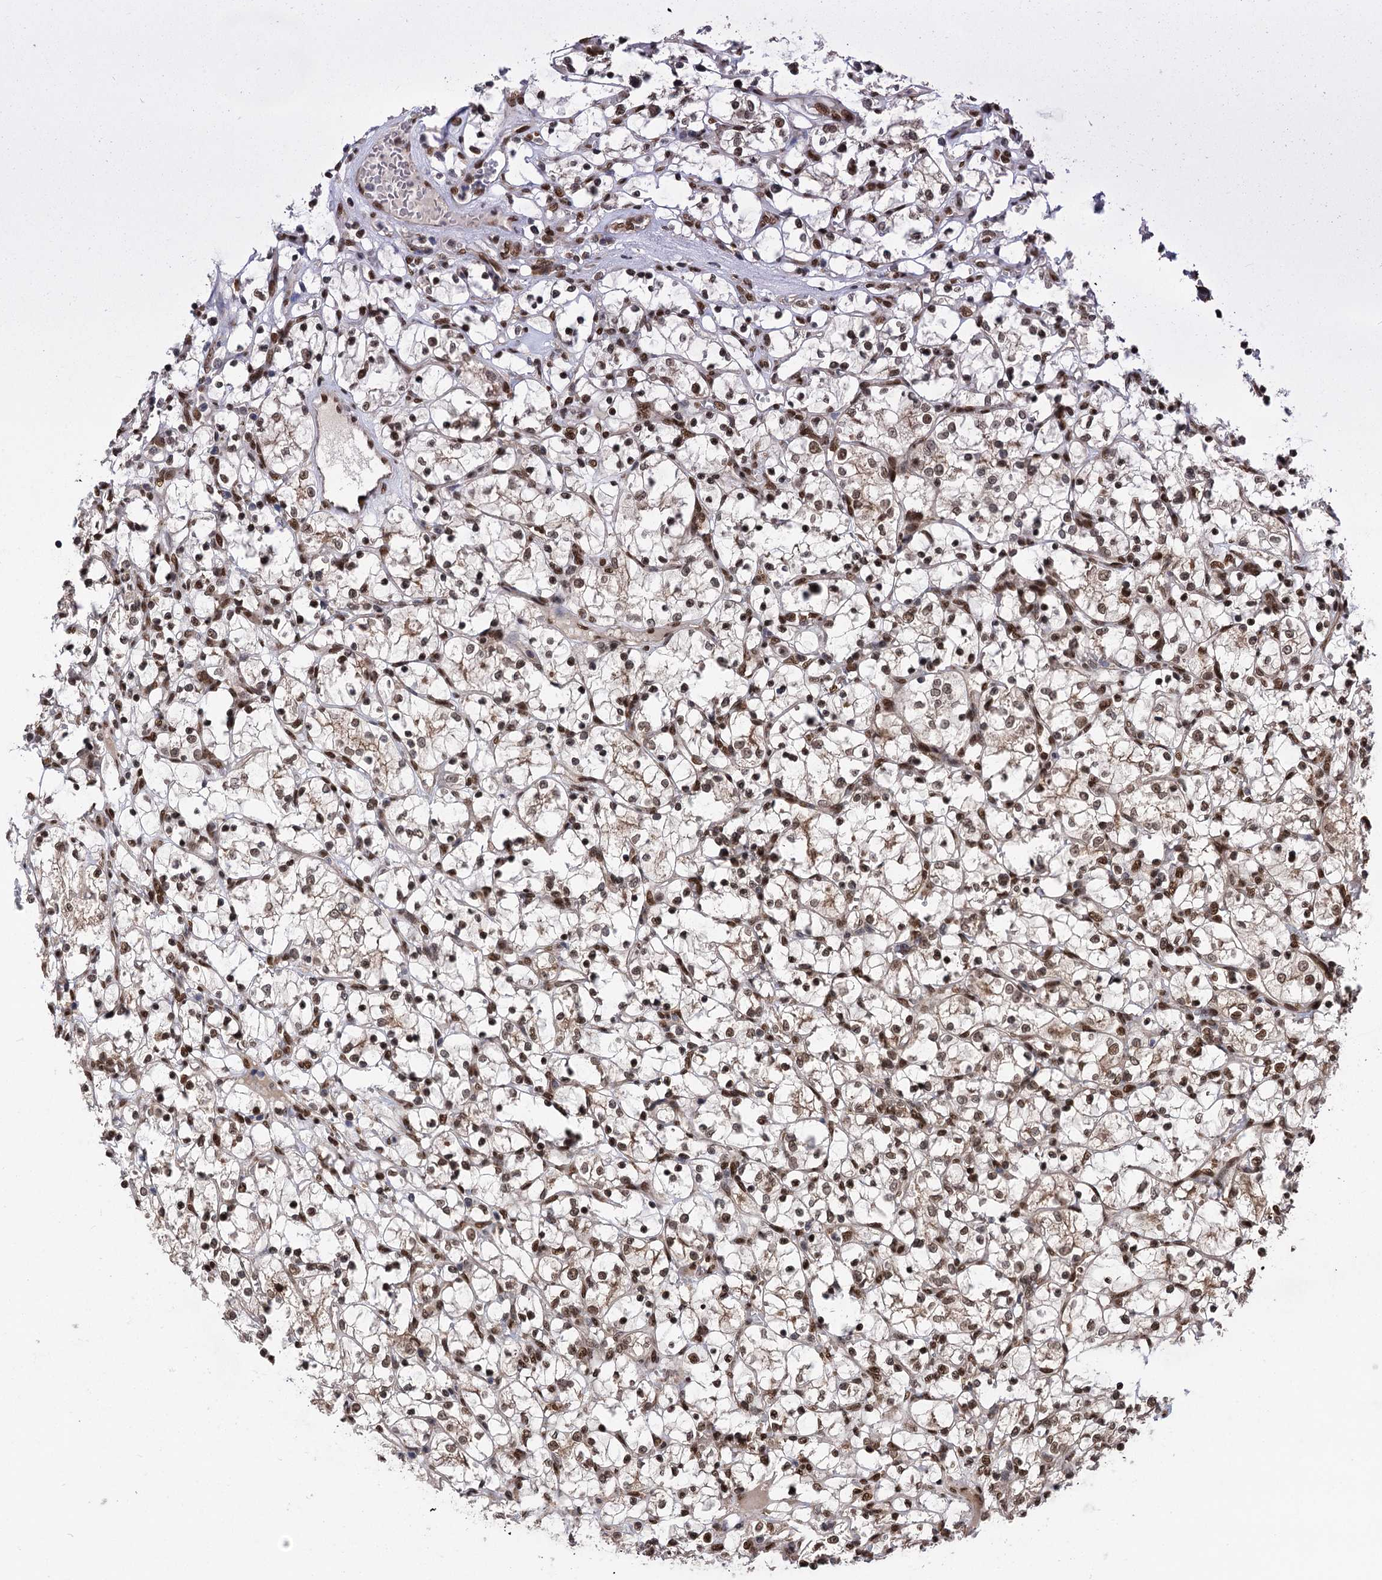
{"staining": {"intensity": "moderate", "quantity": ">75%", "location": "nuclear"}, "tissue": "renal cancer", "cell_type": "Tumor cells", "image_type": "cancer", "snomed": [{"axis": "morphology", "description": "Adenocarcinoma, NOS"}, {"axis": "topography", "description": "Kidney"}], "caption": "Immunohistochemical staining of human renal cancer (adenocarcinoma) demonstrates moderate nuclear protein positivity in about >75% of tumor cells.", "gene": "MESD", "patient": {"sex": "female", "age": 69}}